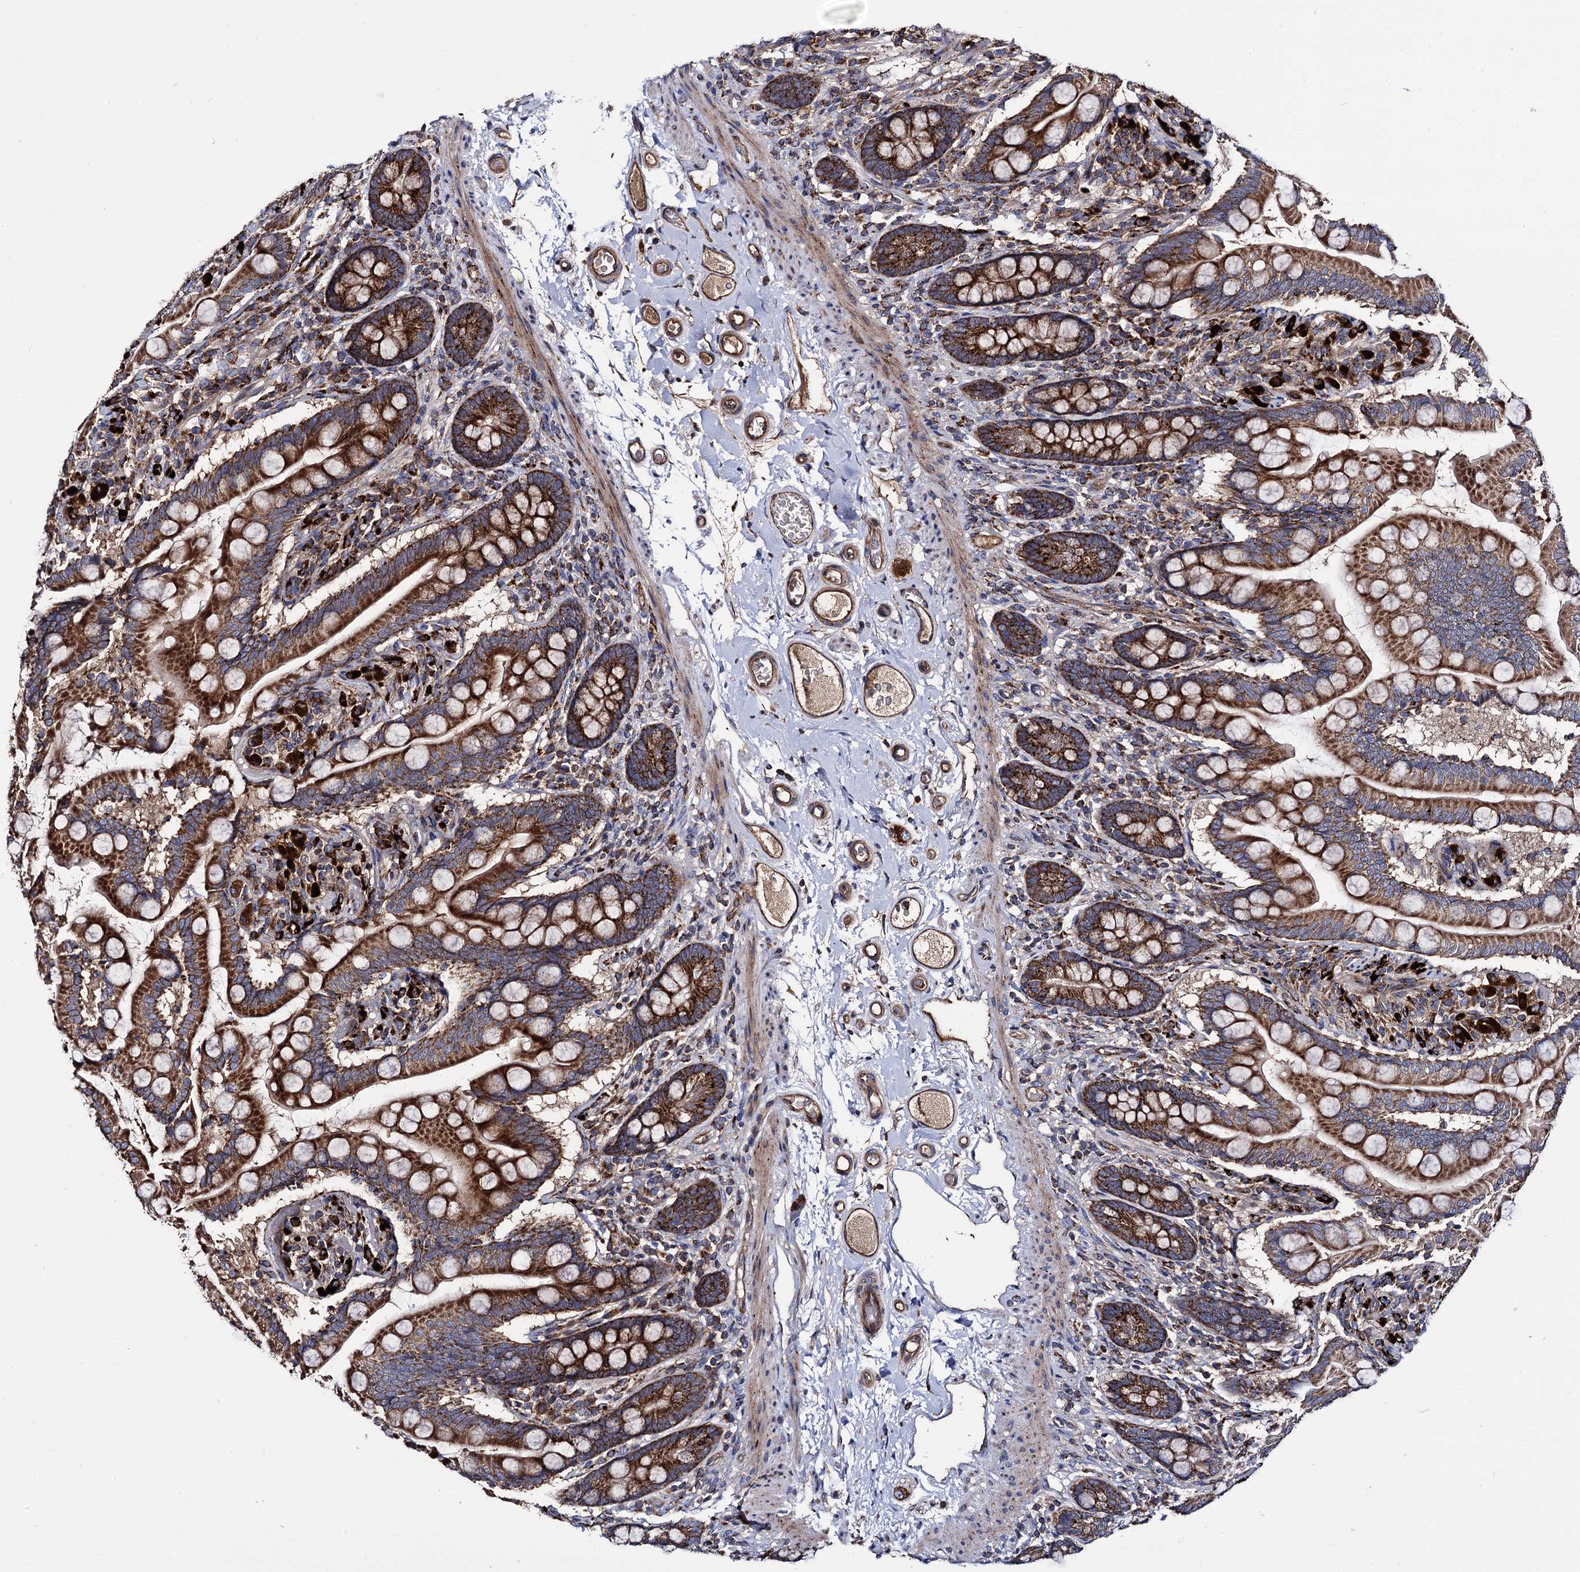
{"staining": {"intensity": "strong", "quantity": ">75%", "location": "cytoplasmic/membranous"}, "tissue": "small intestine", "cell_type": "Glandular cells", "image_type": "normal", "snomed": [{"axis": "morphology", "description": "Normal tissue, NOS"}, {"axis": "topography", "description": "Small intestine"}], "caption": "Immunohistochemical staining of normal small intestine demonstrates high levels of strong cytoplasmic/membranous expression in about >75% of glandular cells. (DAB = brown stain, brightfield microscopy at high magnification).", "gene": "IQCH", "patient": {"sex": "female", "age": 64}}